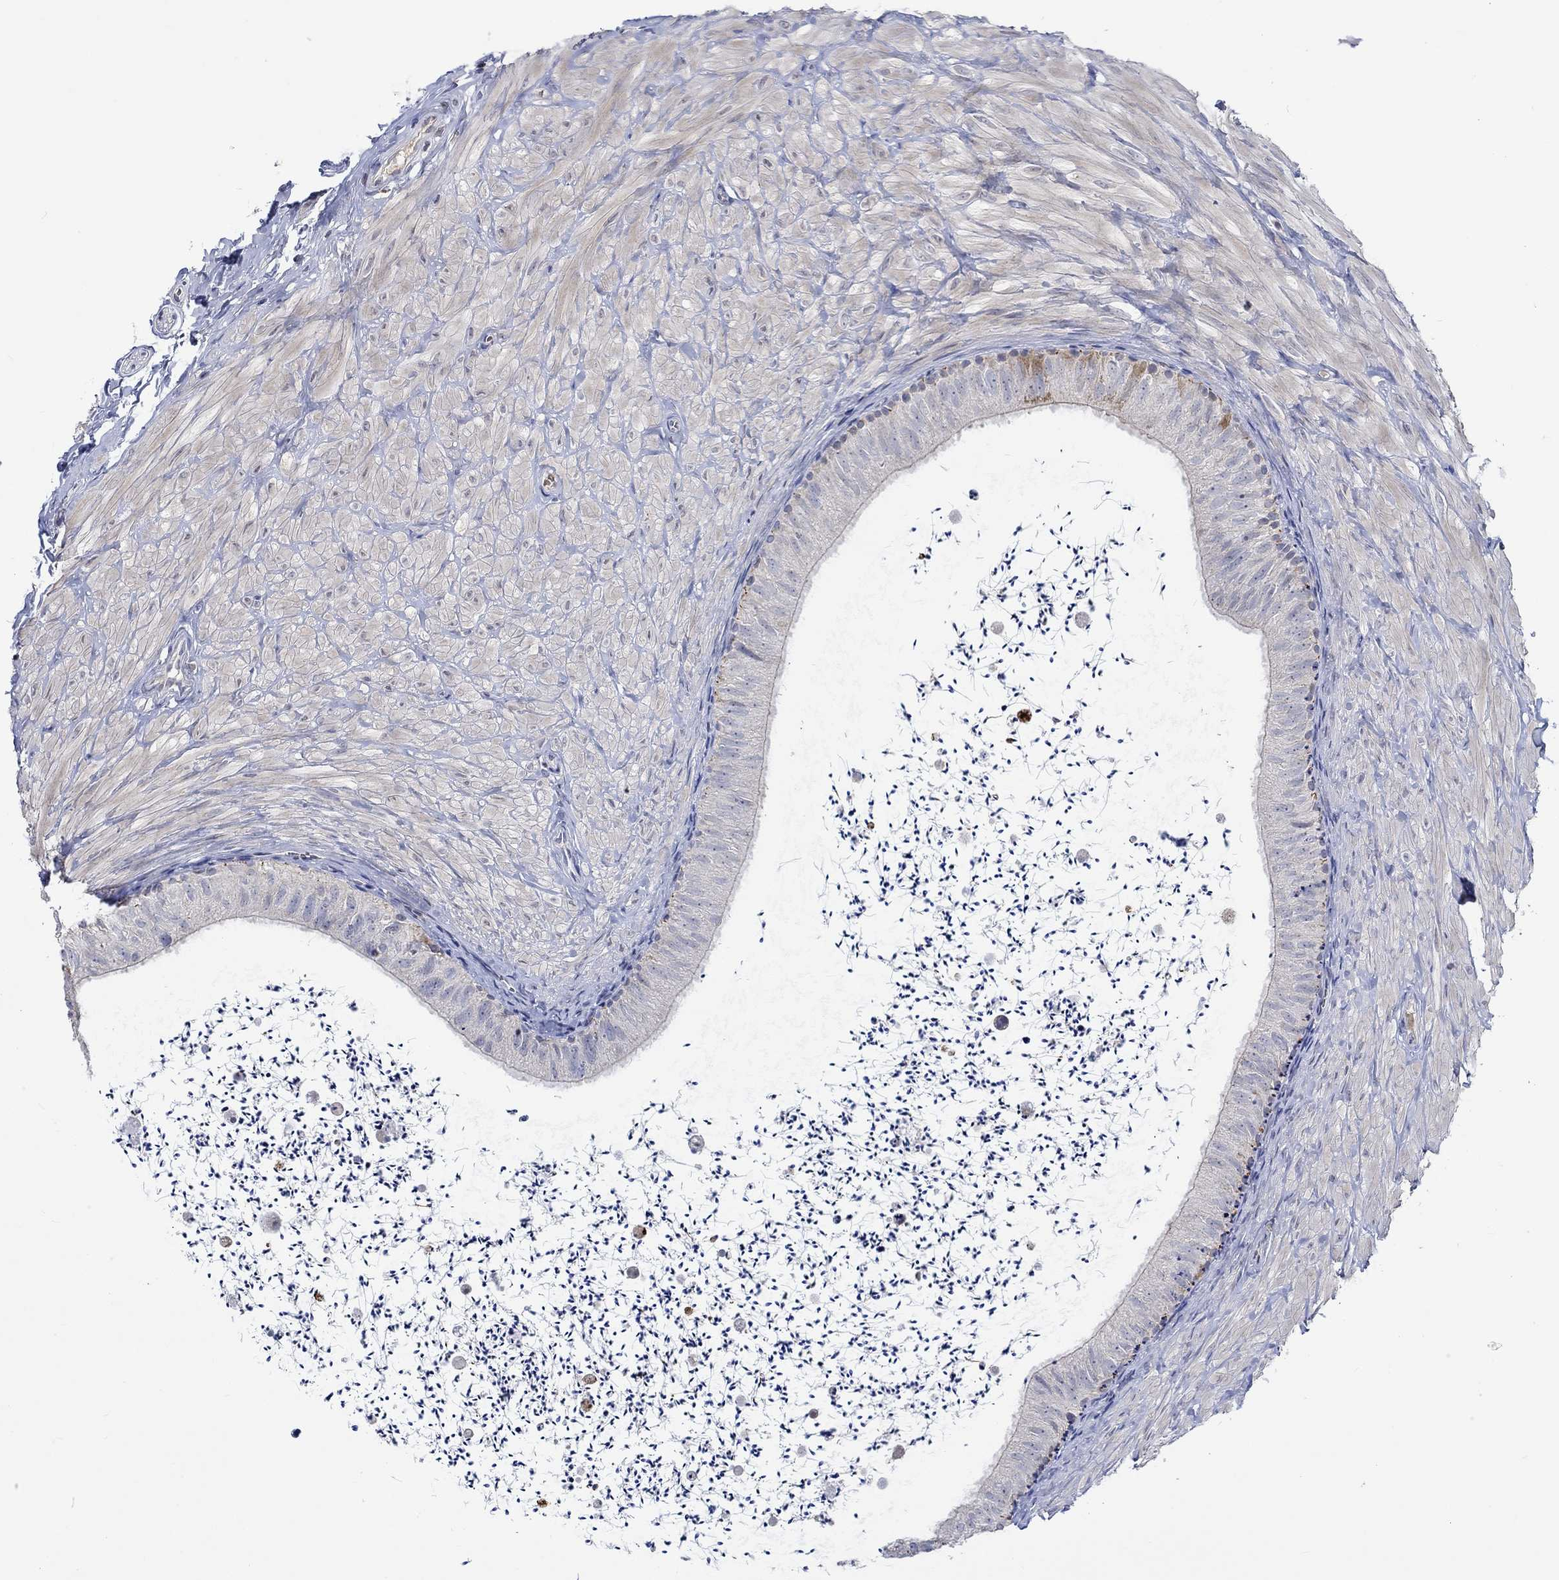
{"staining": {"intensity": "moderate", "quantity": "25%-75%", "location": "cytoplasmic/membranous"}, "tissue": "epididymis", "cell_type": "Glandular cells", "image_type": "normal", "snomed": [{"axis": "morphology", "description": "Normal tissue, NOS"}, {"axis": "topography", "description": "Epididymis"}], "caption": "Immunohistochemistry (IHC) (DAB) staining of normal human epididymis displays moderate cytoplasmic/membranous protein expression in approximately 25%-75% of glandular cells. The protein of interest is shown in brown color, while the nuclei are stained blue.", "gene": "WASF1", "patient": {"sex": "male", "age": 32}}